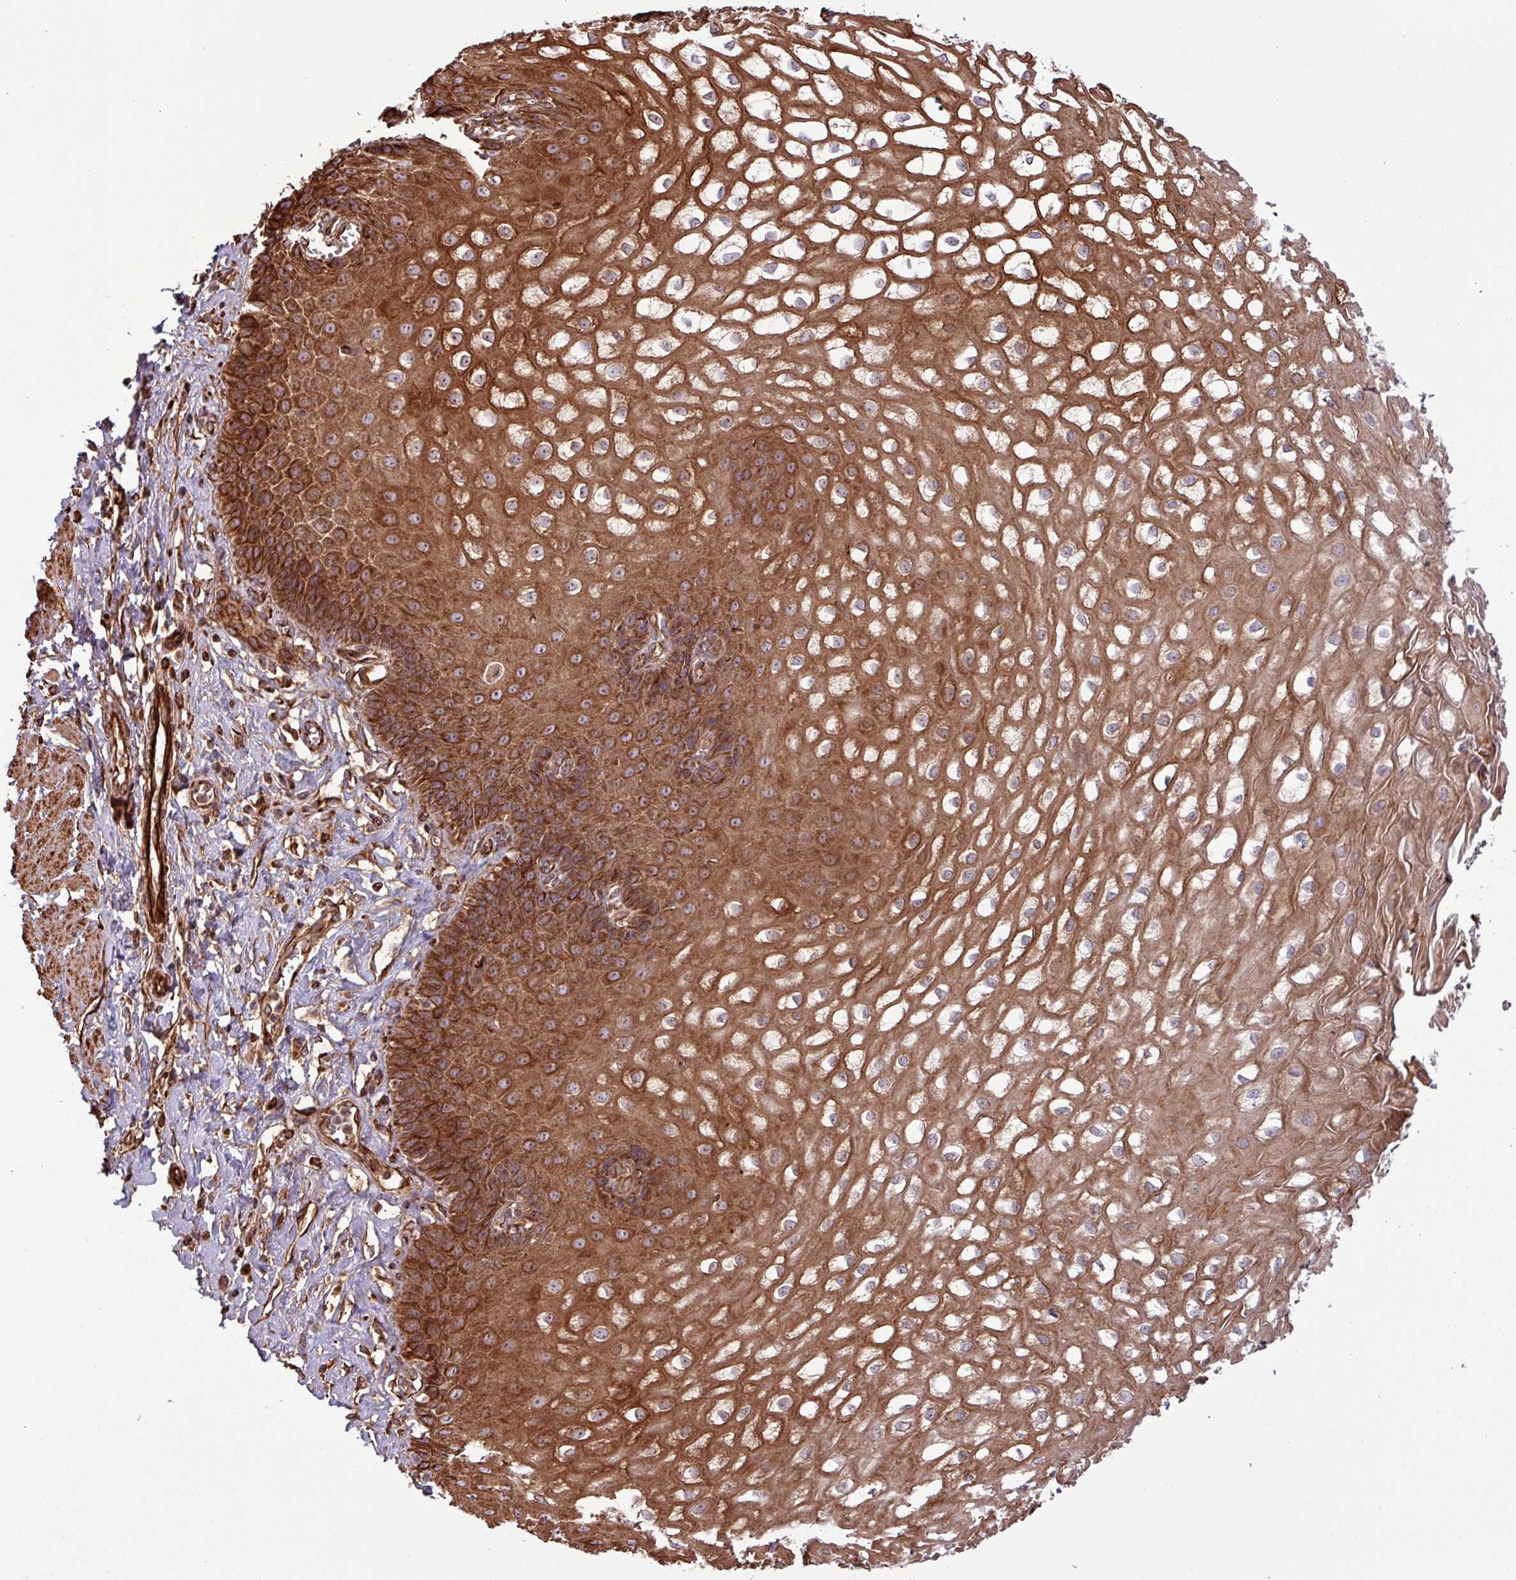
{"staining": {"intensity": "strong", "quantity": ">75%", "location": "cytoplasmic/membranous"}, "tissue": "esophagus", "cell_type": "Squamous epithelial cells", "image_type": "normal", "snomed": [{"axis": "morphology", "description": "Normal tissue, NOS"}, {"axis": "topography", "description": "Esophagus"}], "caption": "Protein analysis of benign esophagus demonstrates strong cytoplasmic/membranous expression in about >75% of squamous epithelial cells.", "gene": "ZNF300", "patient": {"sex": "male", "age": 67}}